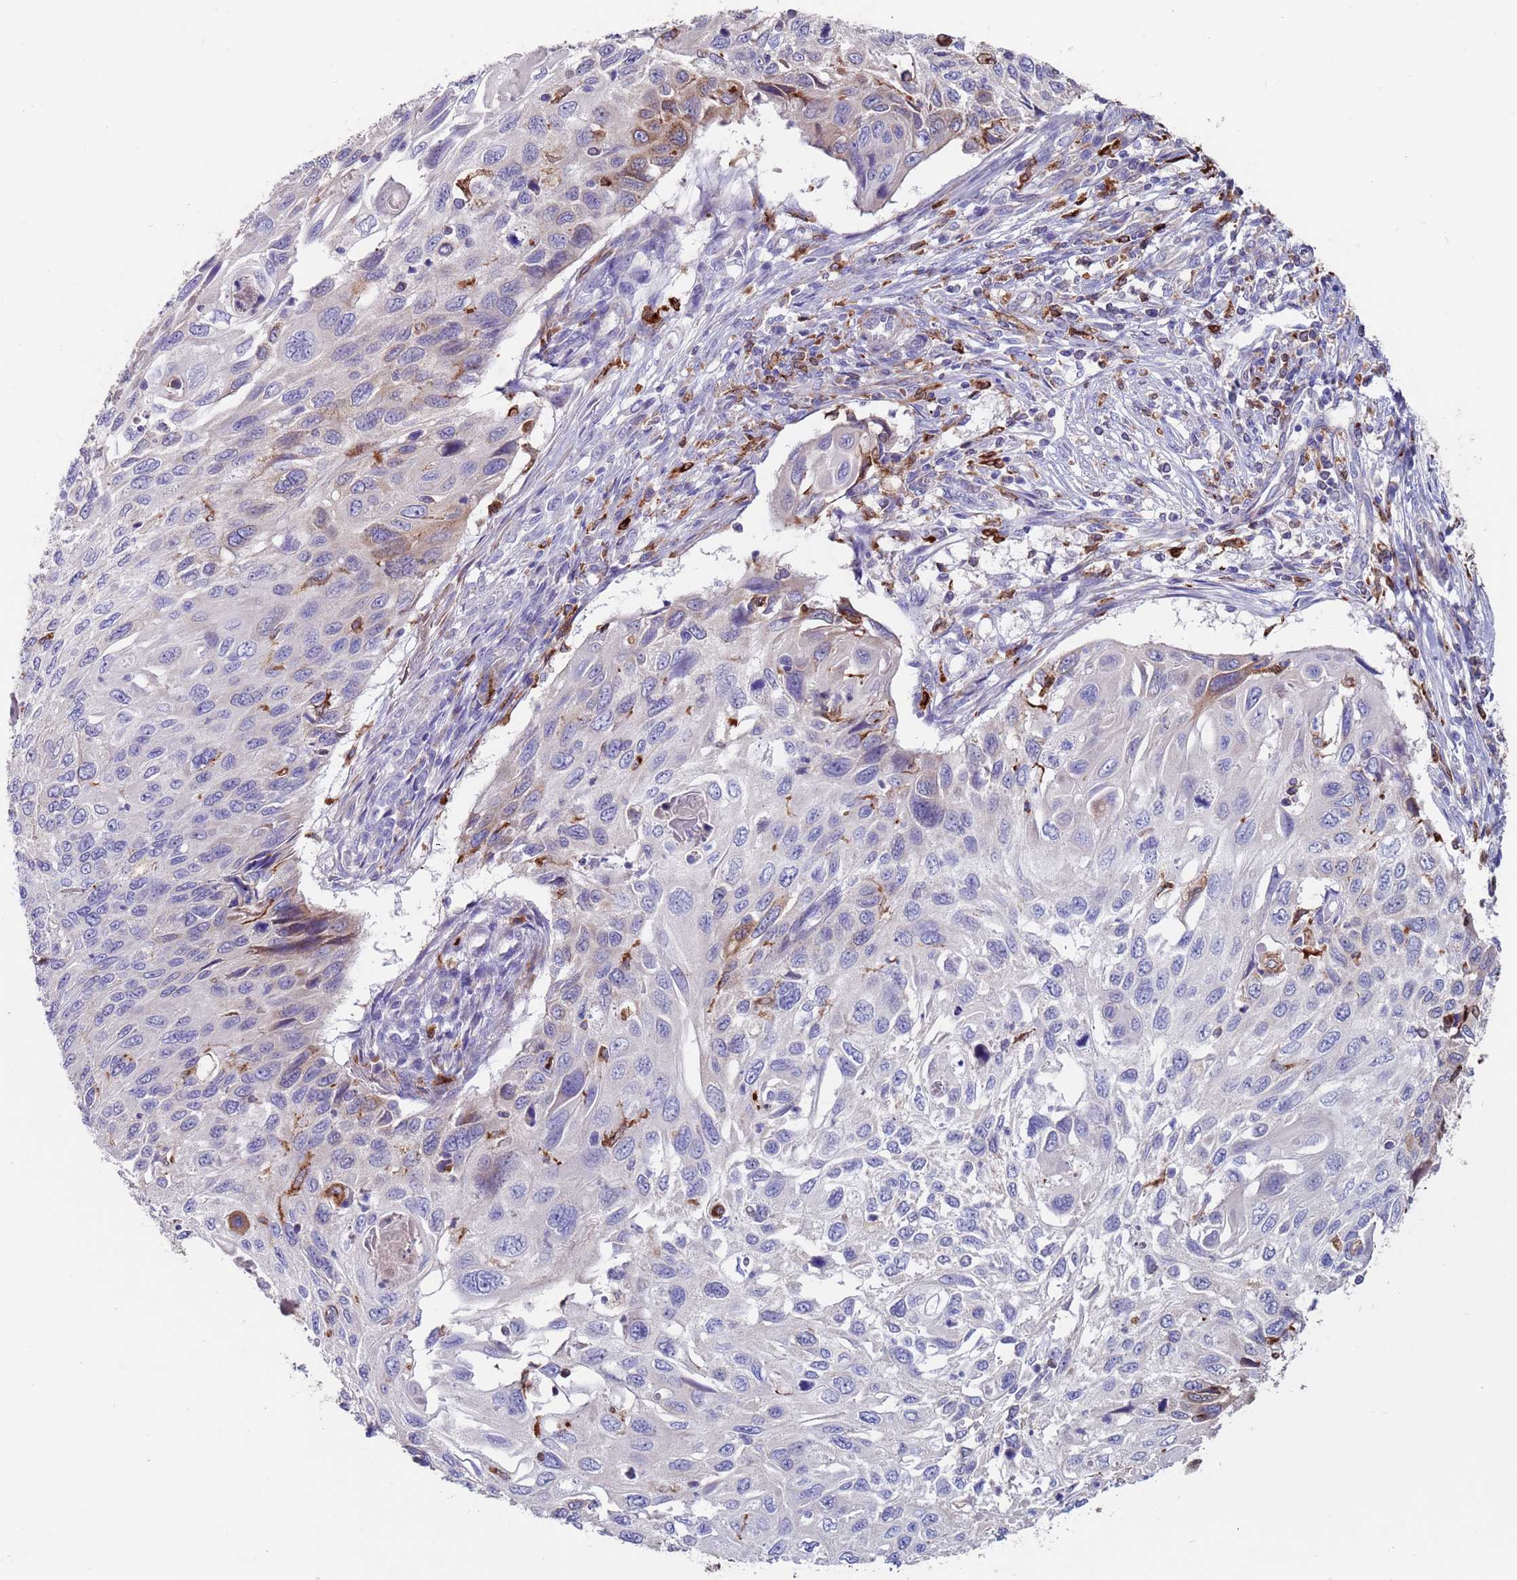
{"staining": {"intensity": "weak", "quantity": "<25%", "location": "cytoplasmic/membranous"}, "tissue": "cervical cancer", "cell_type": "Tumor cells", "image_type": "cancer", "snomed": [{"axis": "morphology", "description": "Squamous cell carcinoma, NOS"}, {"axis": "topography", "description": "Cervix"}], "caption": "Tumor cells are negative for protein expression in human squamous cell carcinoma (cervical). (Brightfield microscopy of DAB immunohistochemistry at high magnification).", "gene": "GREB1L", "patient": {"sex": "female", "age": 70}}